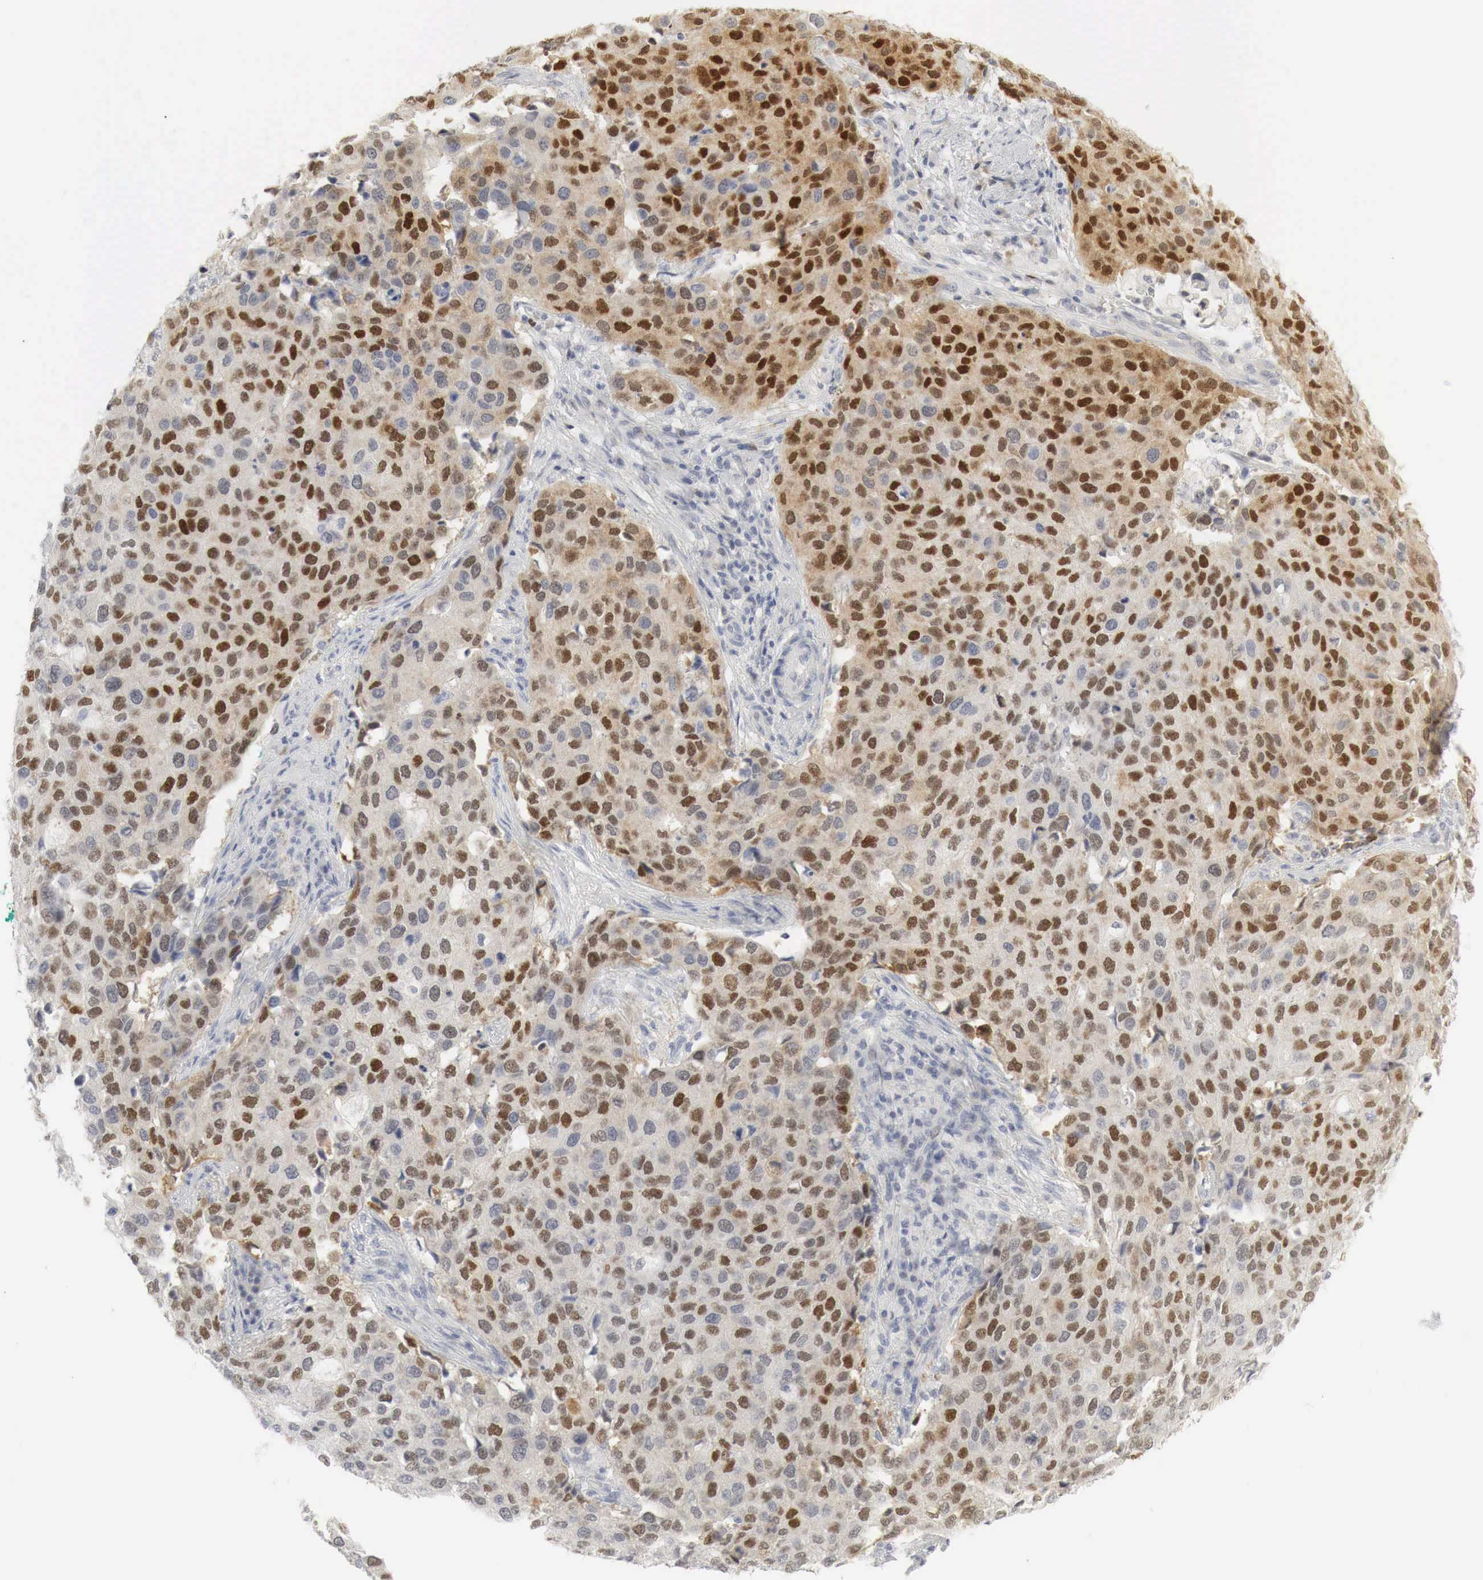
{"staining": {"intensity": "strong", "quantity": "25%-75%", "location": "nuclear"}, "tissue": "cervical cancer", "cell_type": "Tumor cells", "image_type": "cancer", "snomed": [{"axis": "morphology", "description": "Squamous cell carcinoma, NOS"}, {"axis": "topography", "description": "Cervix"}], "caption": "IHC (DAB (3,3'-diaminobenzidine)) staining of cervical cancer reveals strong nuclear protein expression in about 25%-75% of tumor cells.", "gene": "TP63", "patient": {"sex": "female", "age": 54}}